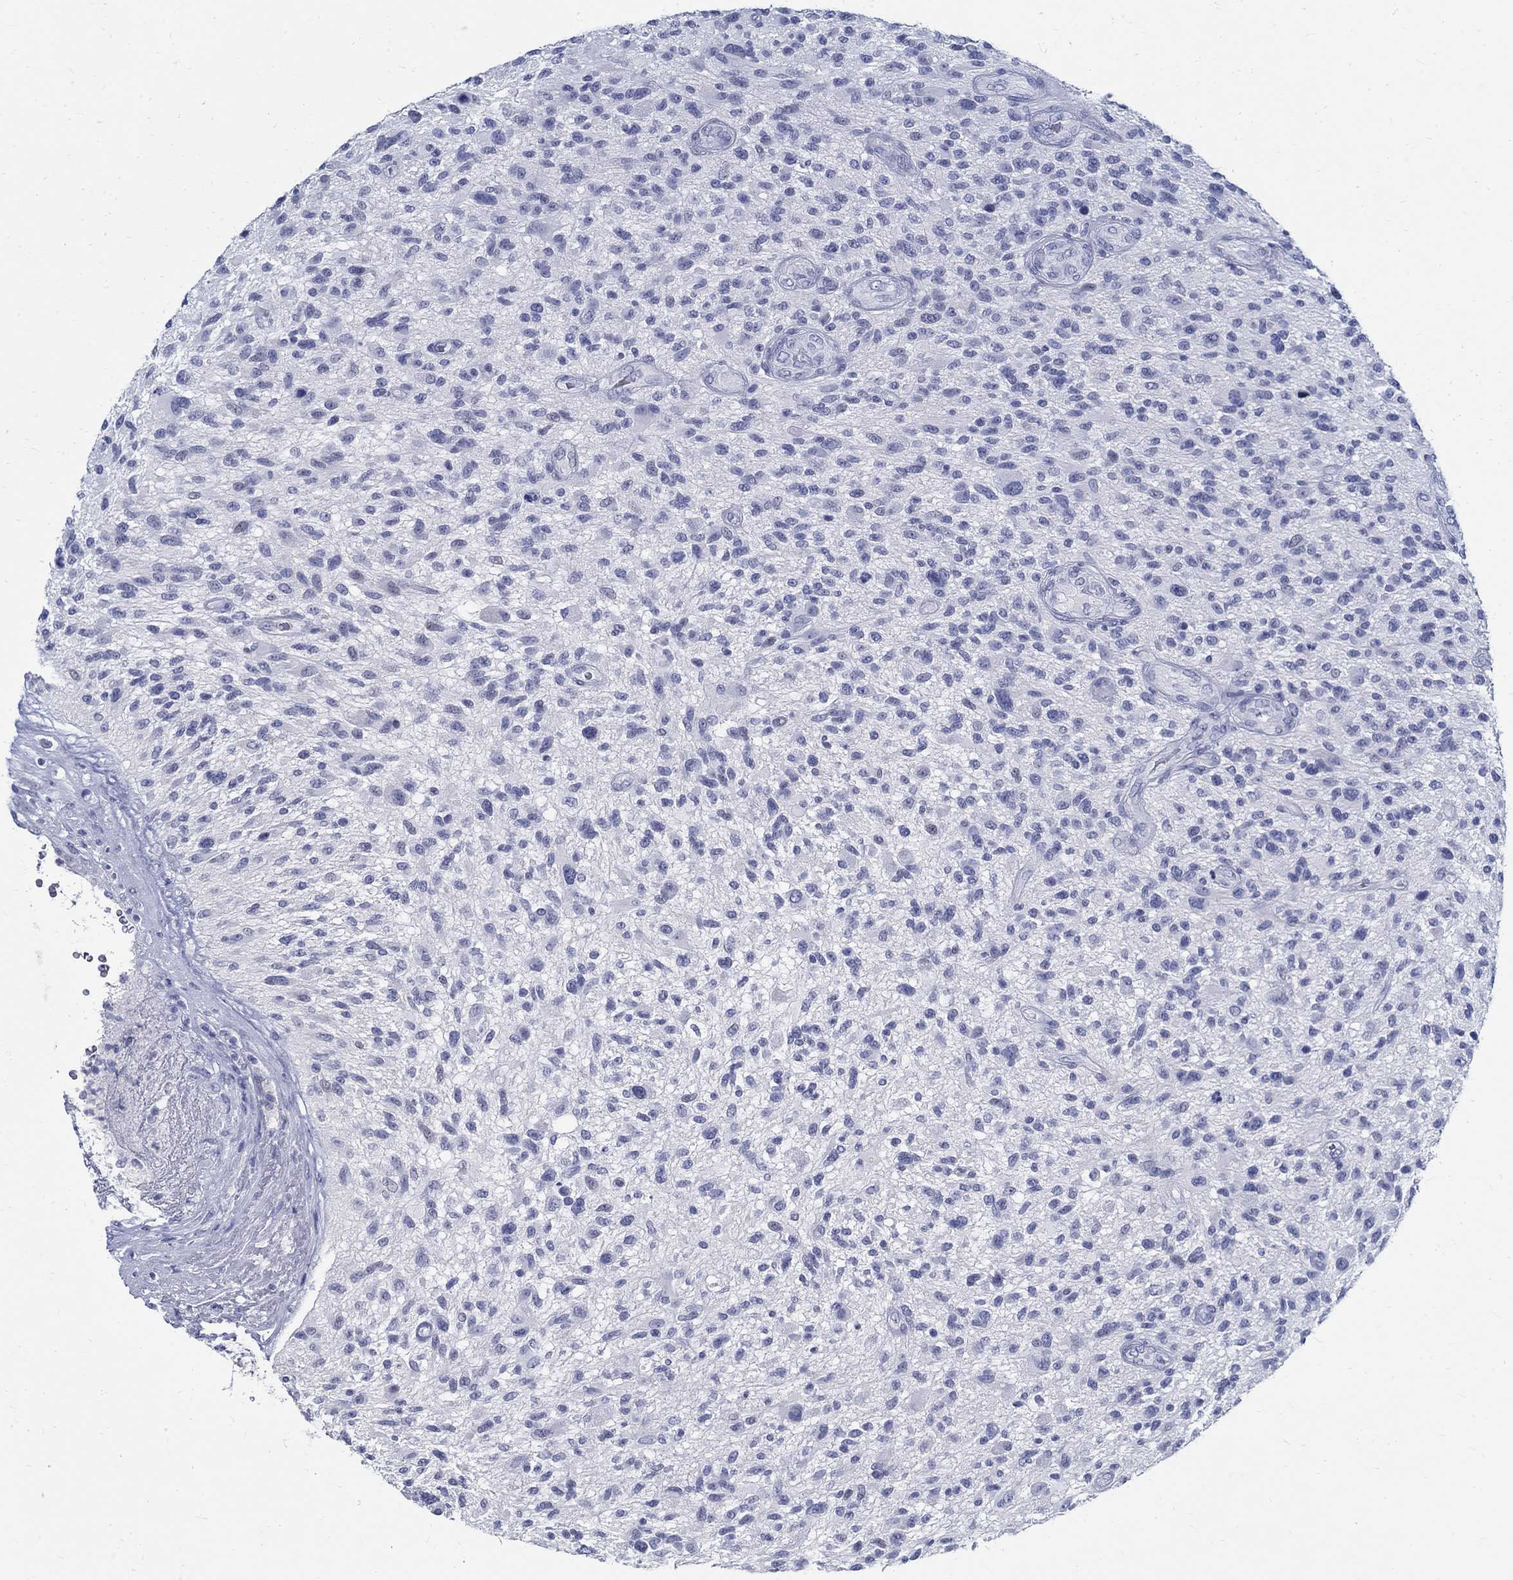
{"staining": {"intensity": "negative", "quantity": "none", "location": "none"}, "tissue": "glioma", "cell_type": "Tumor cells", "image_type": "cancer", "snomed": [{"axis": "morphology", "description": "Glioma, malignant, High grade"}, {"axis": "topography", "description": "Brain"}], "caption": "Glioma was stained to show a protein in brown. There is no significant staining in tumor cells.", "gene": "BSPRY", "patient": {"sex": "male", "age": 47}}